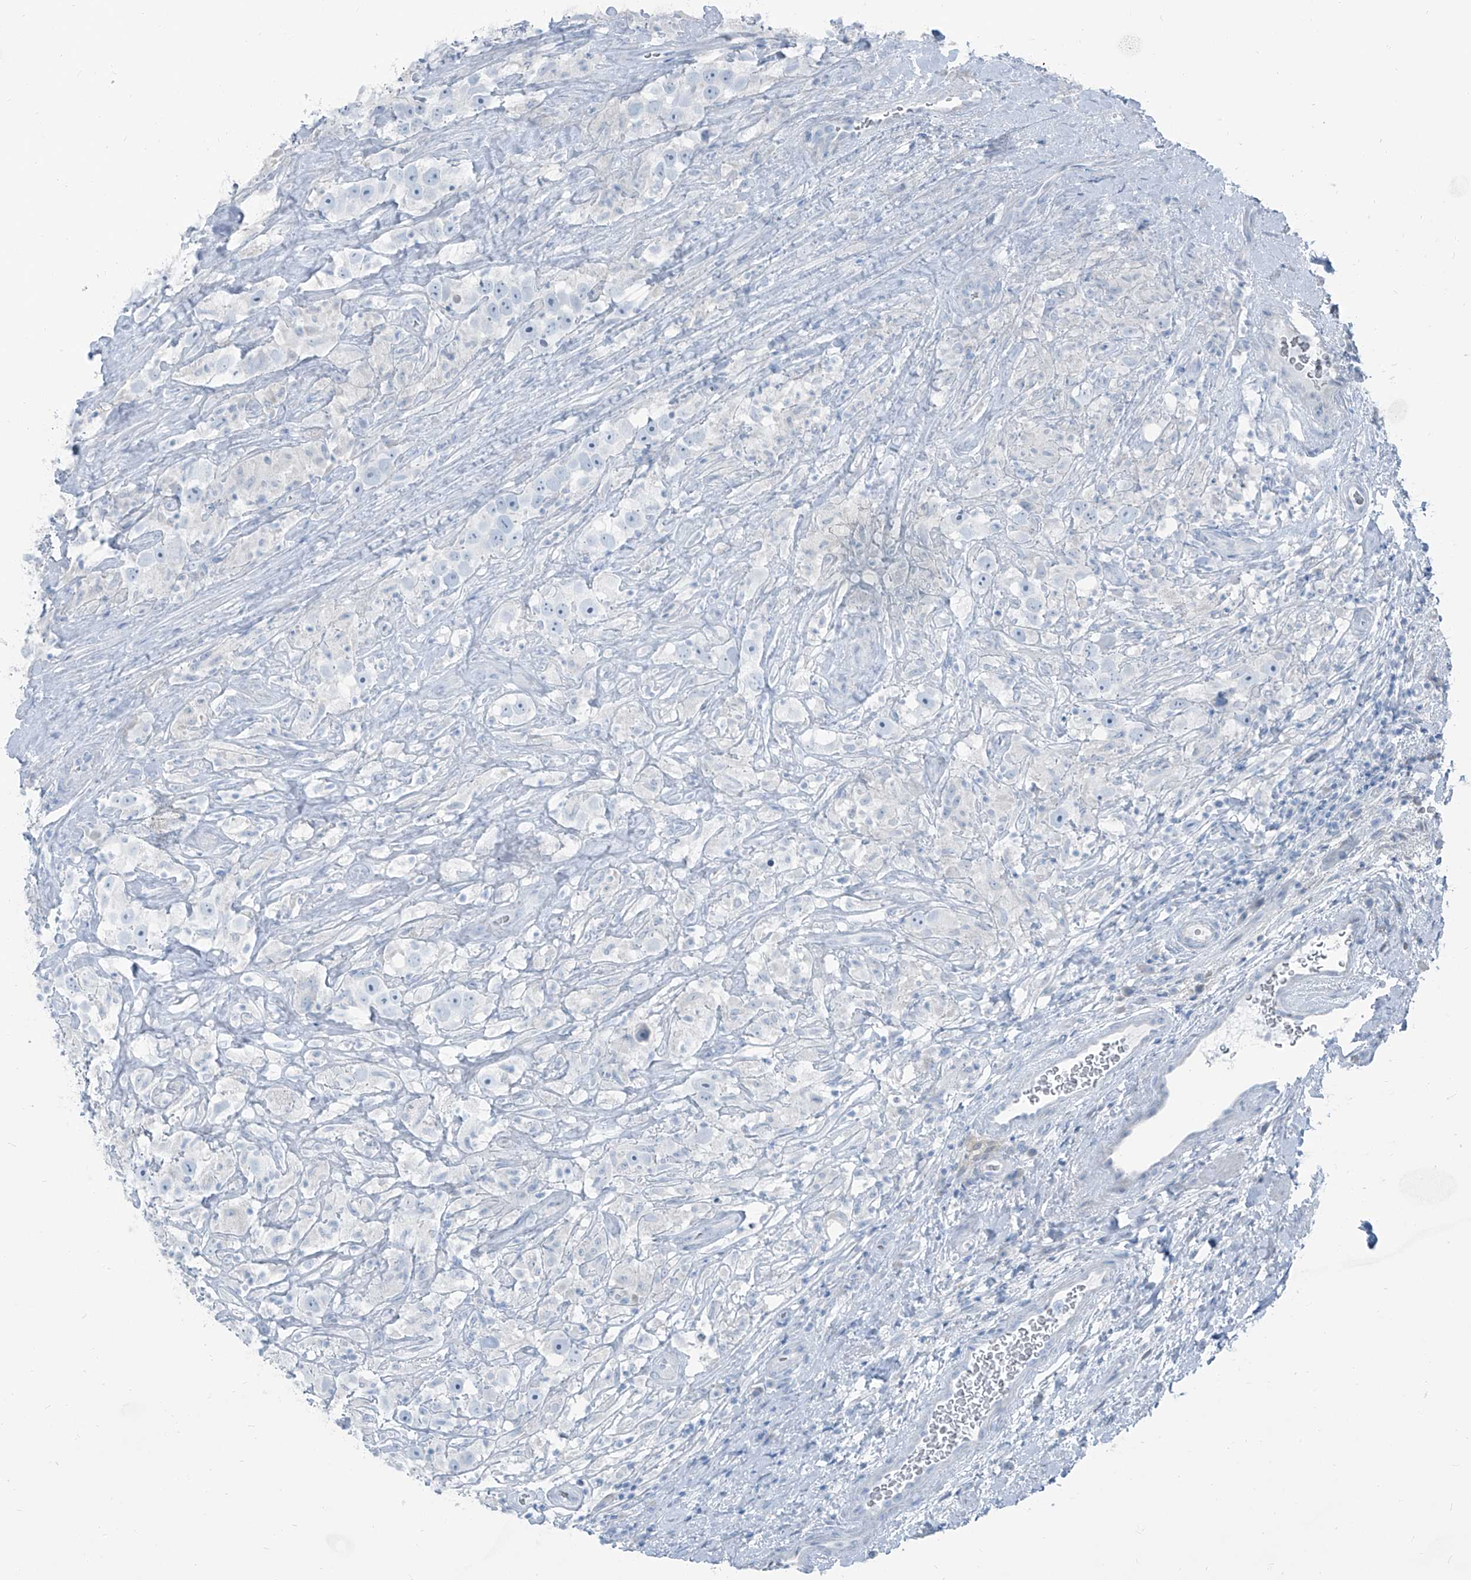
{"staining": {"intensity": "negative", "quantity": "none", "location": "none"}, "tissue": "testis cancer", "cell_type": "Tumor cells", "image_type": "cancer", "snomed": [{"axis": "morphology", "description": "Seminoma, NOS"}, {"axis": "topography", "description": "Testis"}], "caption": "Tumor cells show no significant protein positivity in testis seminoma.", "gene": "RGN", "patient": {"sex": "male", "age": 49}}